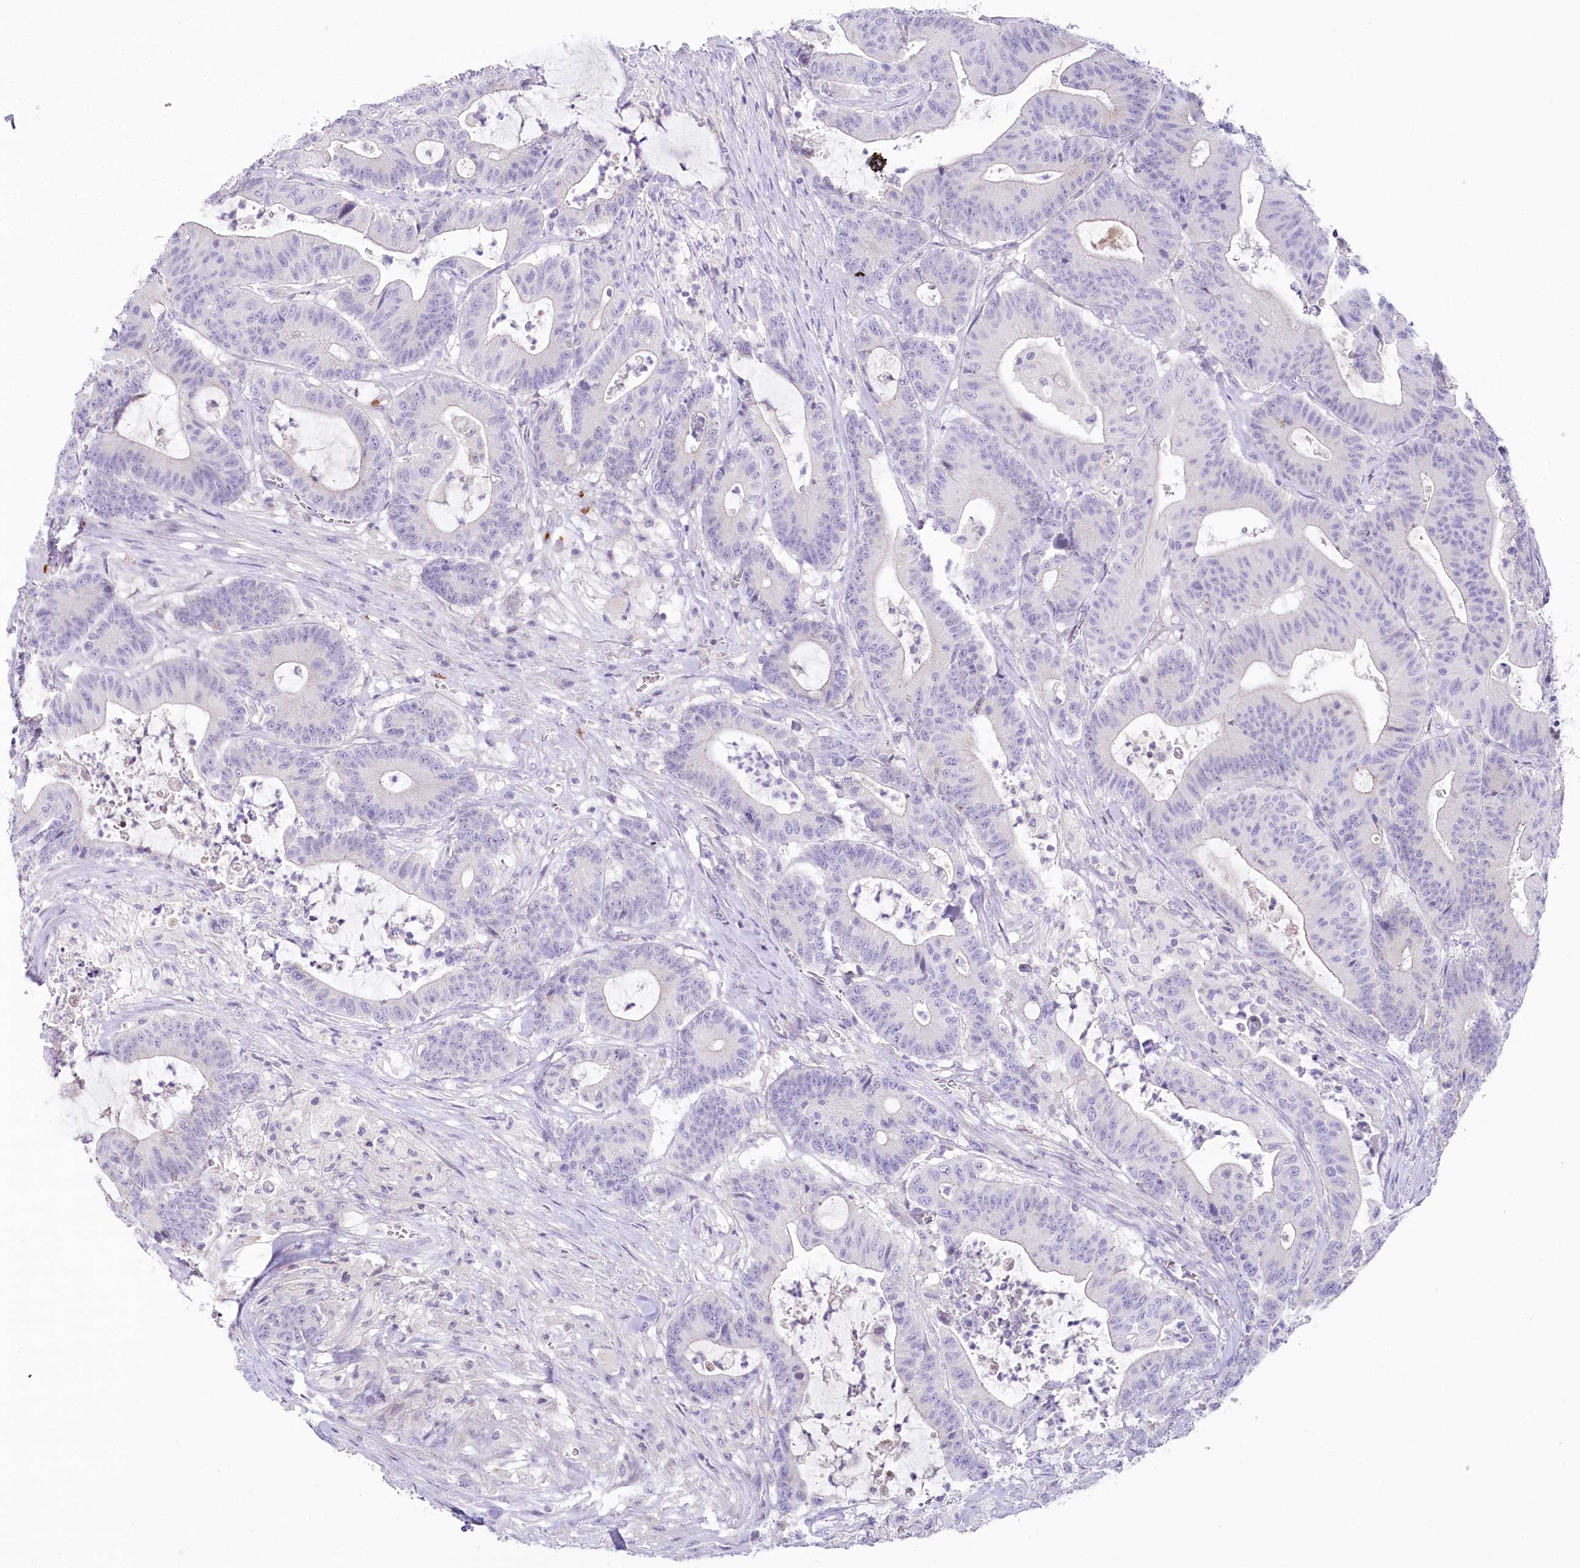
{"staining": {"intensity": "negative", "quantity": "none", "location": "none"}, "tissue": "colorectal cancer", "cell_type": "Tumor cells", "image_type": "cancer", "snomed": [{"axis": "morphology", "description": "Adenocarcinoma, NOS"}, {"axis": "topography", "description": "Colon"}], "caption": "Immunohistochemistry photomicrograph of colorectal cancer stained for a protein (brown), which reveals no expression in tumor cells. (DAB (3,3'-diaminobenzidine) IHC visualized using brightfield microscopy, high magnification).", "gene": "MYOZ1", "patient": {"sex": "female", "age": 84}}